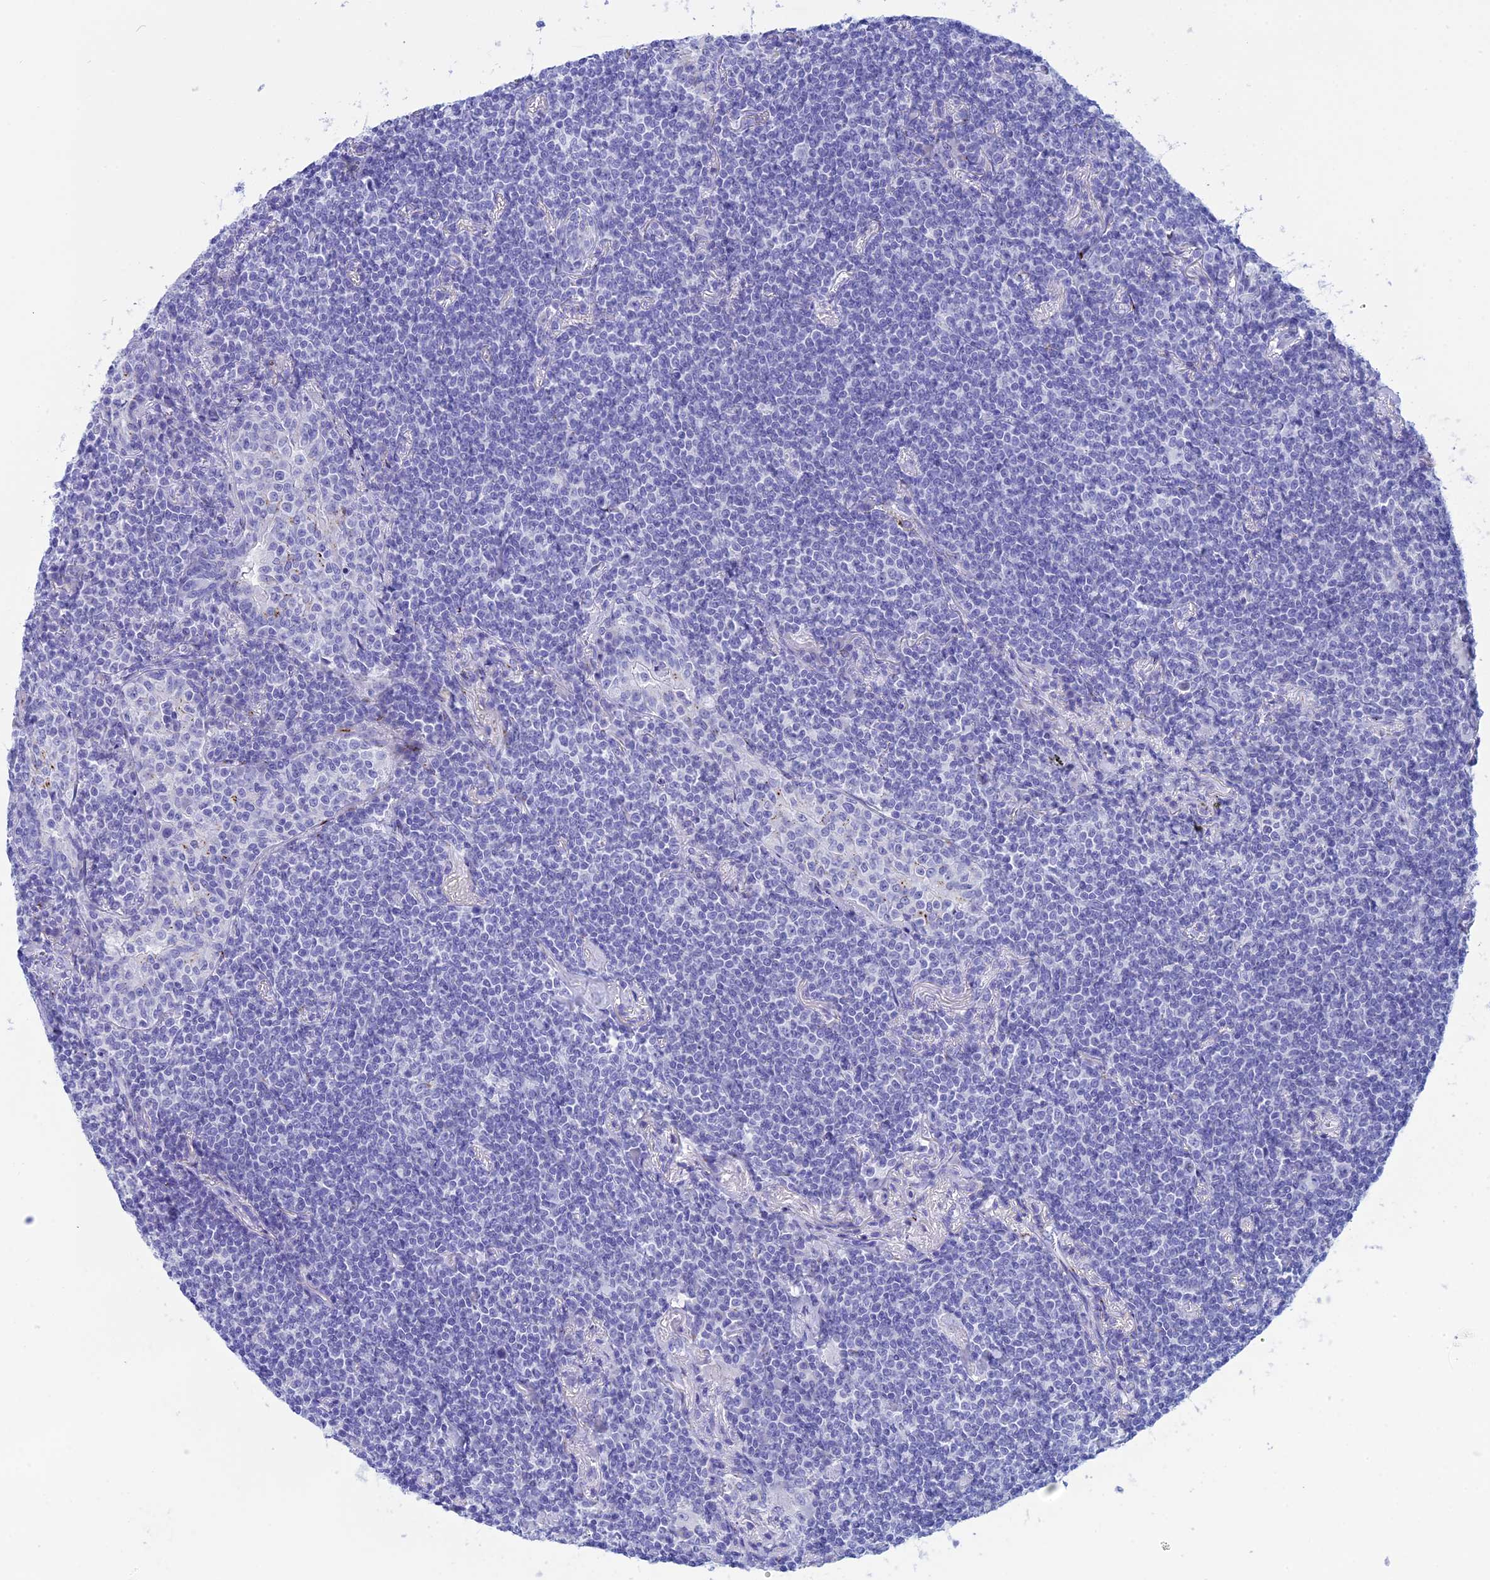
{"staining": {"intensity": "negative", "quantity": "none", "location": "none"}, "tissue": "lymphoma", "cell_type": "Tumor cells", "image_type": "cancer", "snomed": [{"axis": "morphology", "description": "Malignant lymphoma, non-Hodgkin's type, Low grade"}, {"axis": "topography", "description": "Lung"}], "caption": "Immunohistochemistry (IHC) histopathology image of neoplastic tissue: human malignant lymphoma, non-Hodgkin's type (low-grade) stained with DAB (3,3'-diaminobenzidine) exhibits no significant protein staining in tumor cells. (Immunohistochemistry, brightfield microscopy, high magnification).", "gene": "ERICH4", "patient": {"sex": "female", "age": 71}}